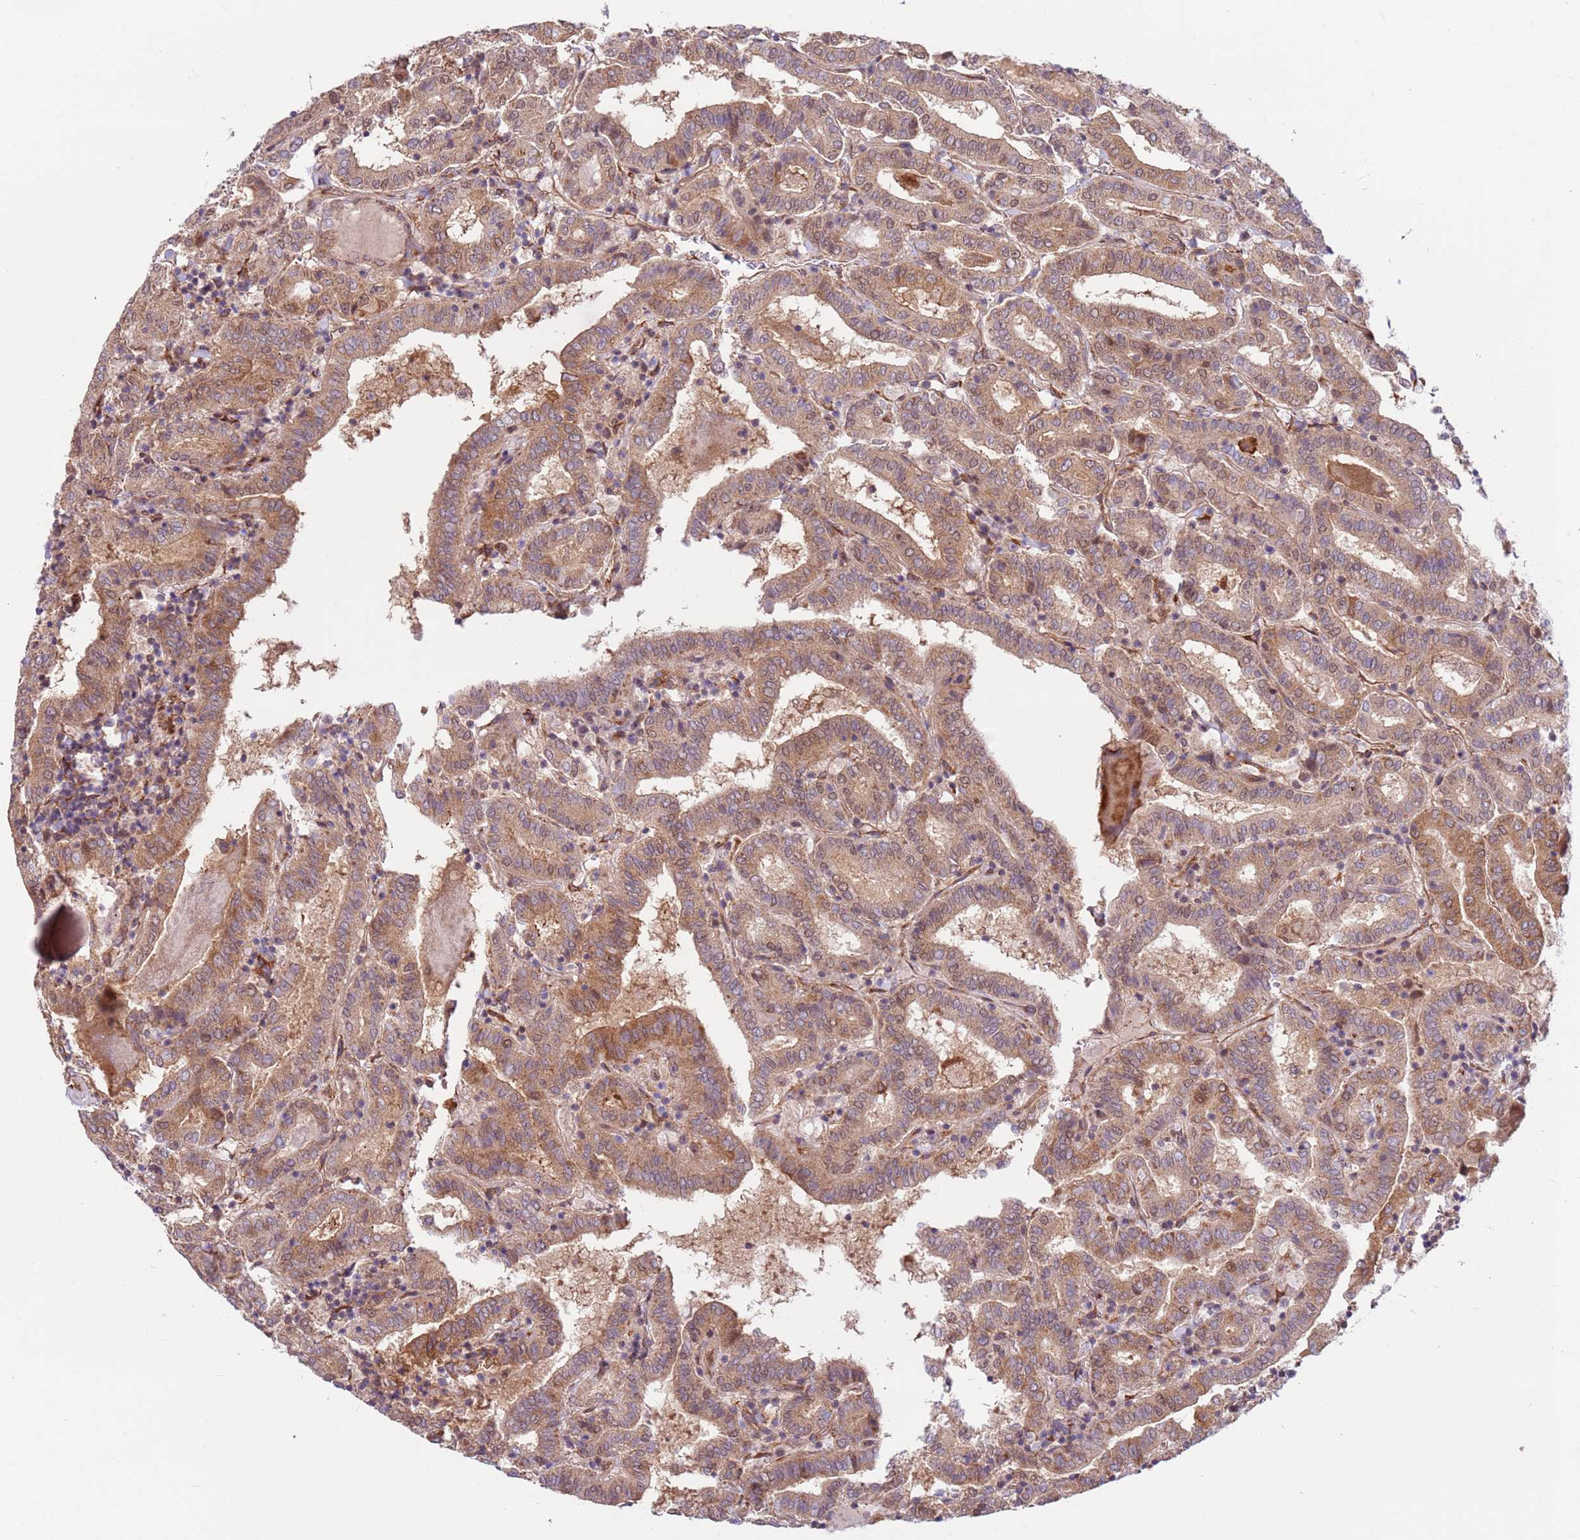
{"staining": {"intensity": "moderate", "quantity": ">75%", "location": "cytoplasmic/membranous"}, "tissue": "thyroid cancer", "cell_type": "Tumor cells", "image_type": "cancer", "snomed": [{"axis": "morphology", "description": "Papillary adenocarcinoma, NOS"}, {"axis": "topography", "description": "Thyroid gland"}], "caption": "Moderate cytoplasmic/membranous positivity is present in about >75% of tumor cells in thyroid papillary adenocarcinoma.", "gene": "DCAF4", "patient": {"sex": "female", "age": 72}}